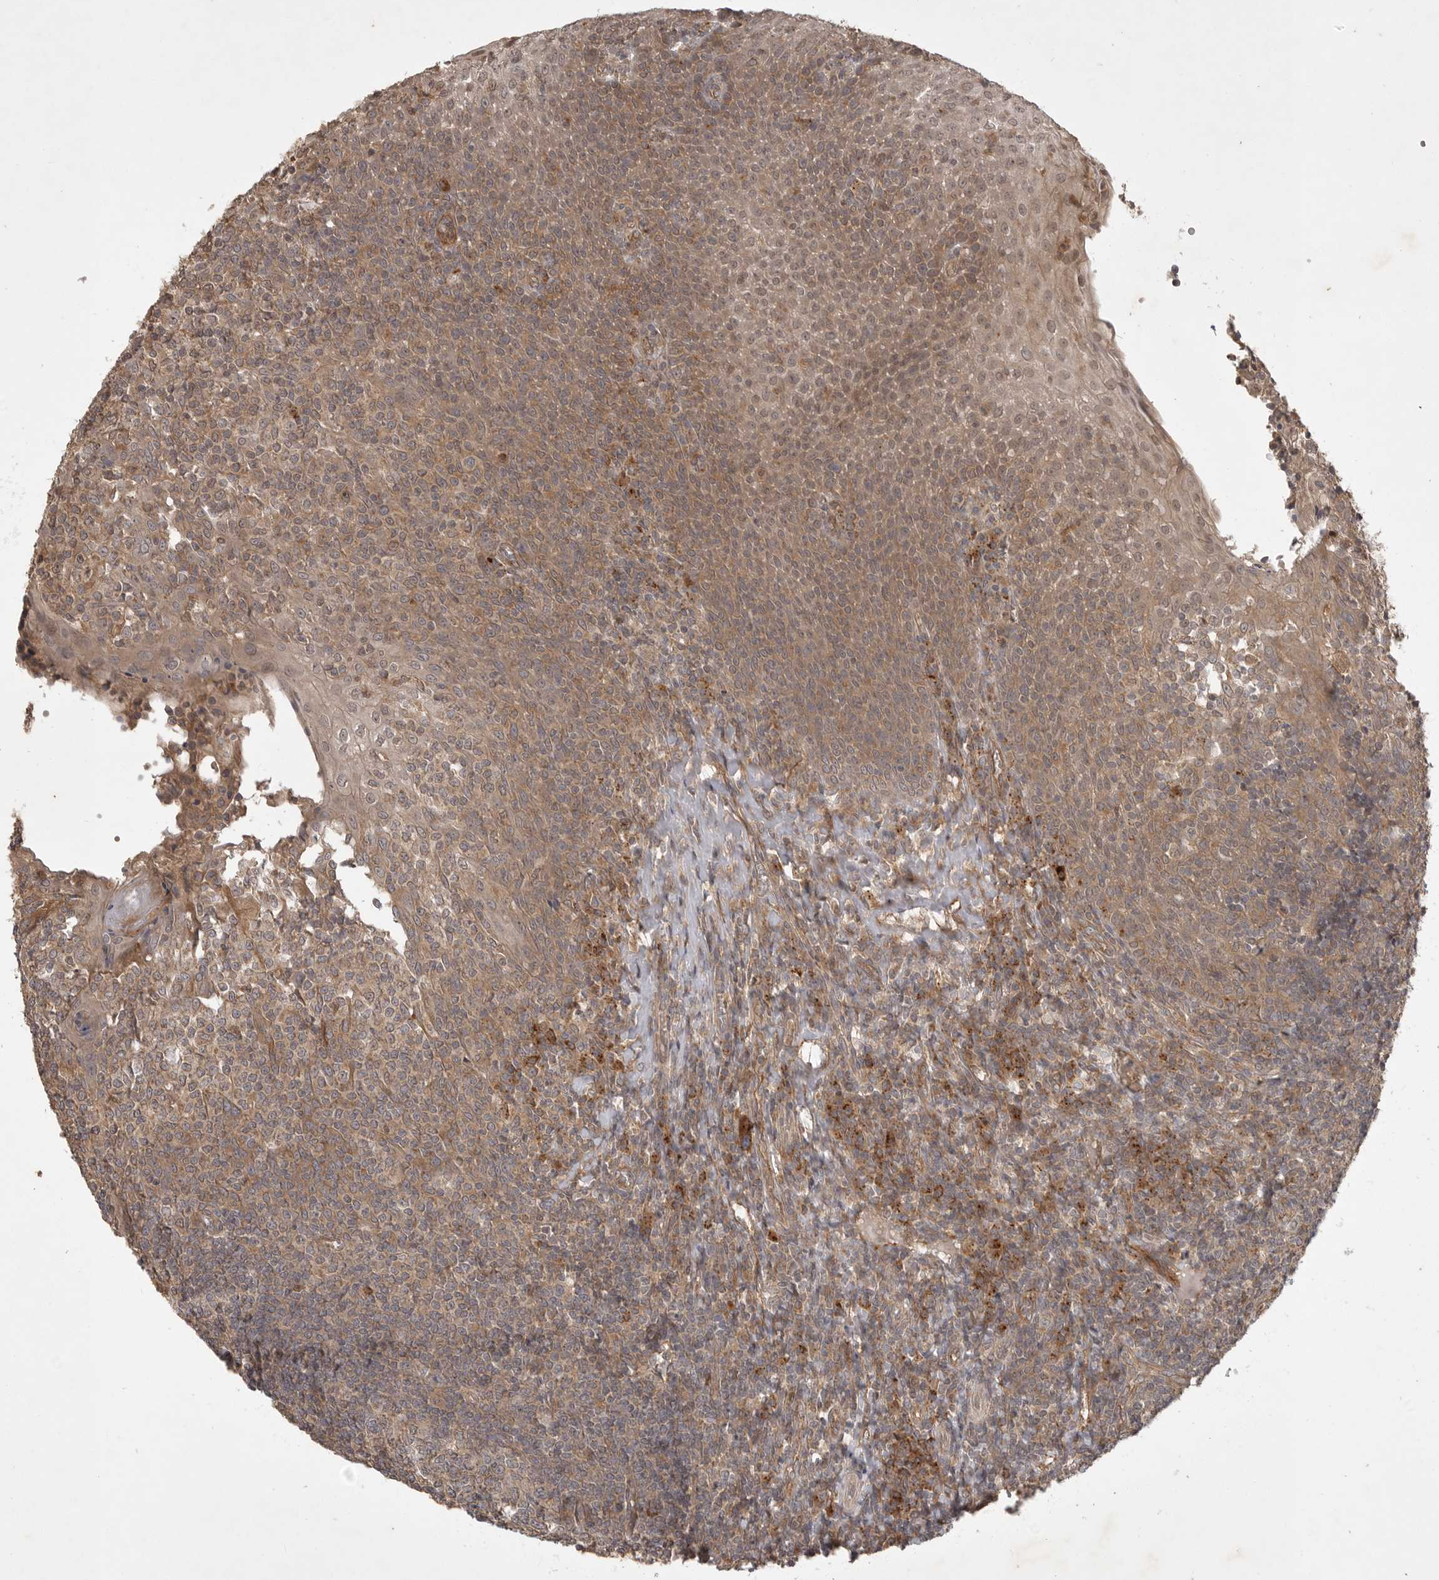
{"staining": {"intensity": "strong", "quantity": "<25%", "location": "cytoplasmic/membranous"}, "tissue": "tonsil", "cell_type": "Germinal center cells", "image_type": "normal", "snomed": [{"axis": "morphology", "description": "Normal tissue, NOS"}, {"axis": "topography", "description": "Tonsil"}], "caption": "DAB immunohistochemical staining of benign human tonsil reveals strong cytoplasmic/membranous protein positivity in approximately <25% of germinal center cells.", "gene": "ZNF232", "patient": {"sex": "female", "age": 19}}